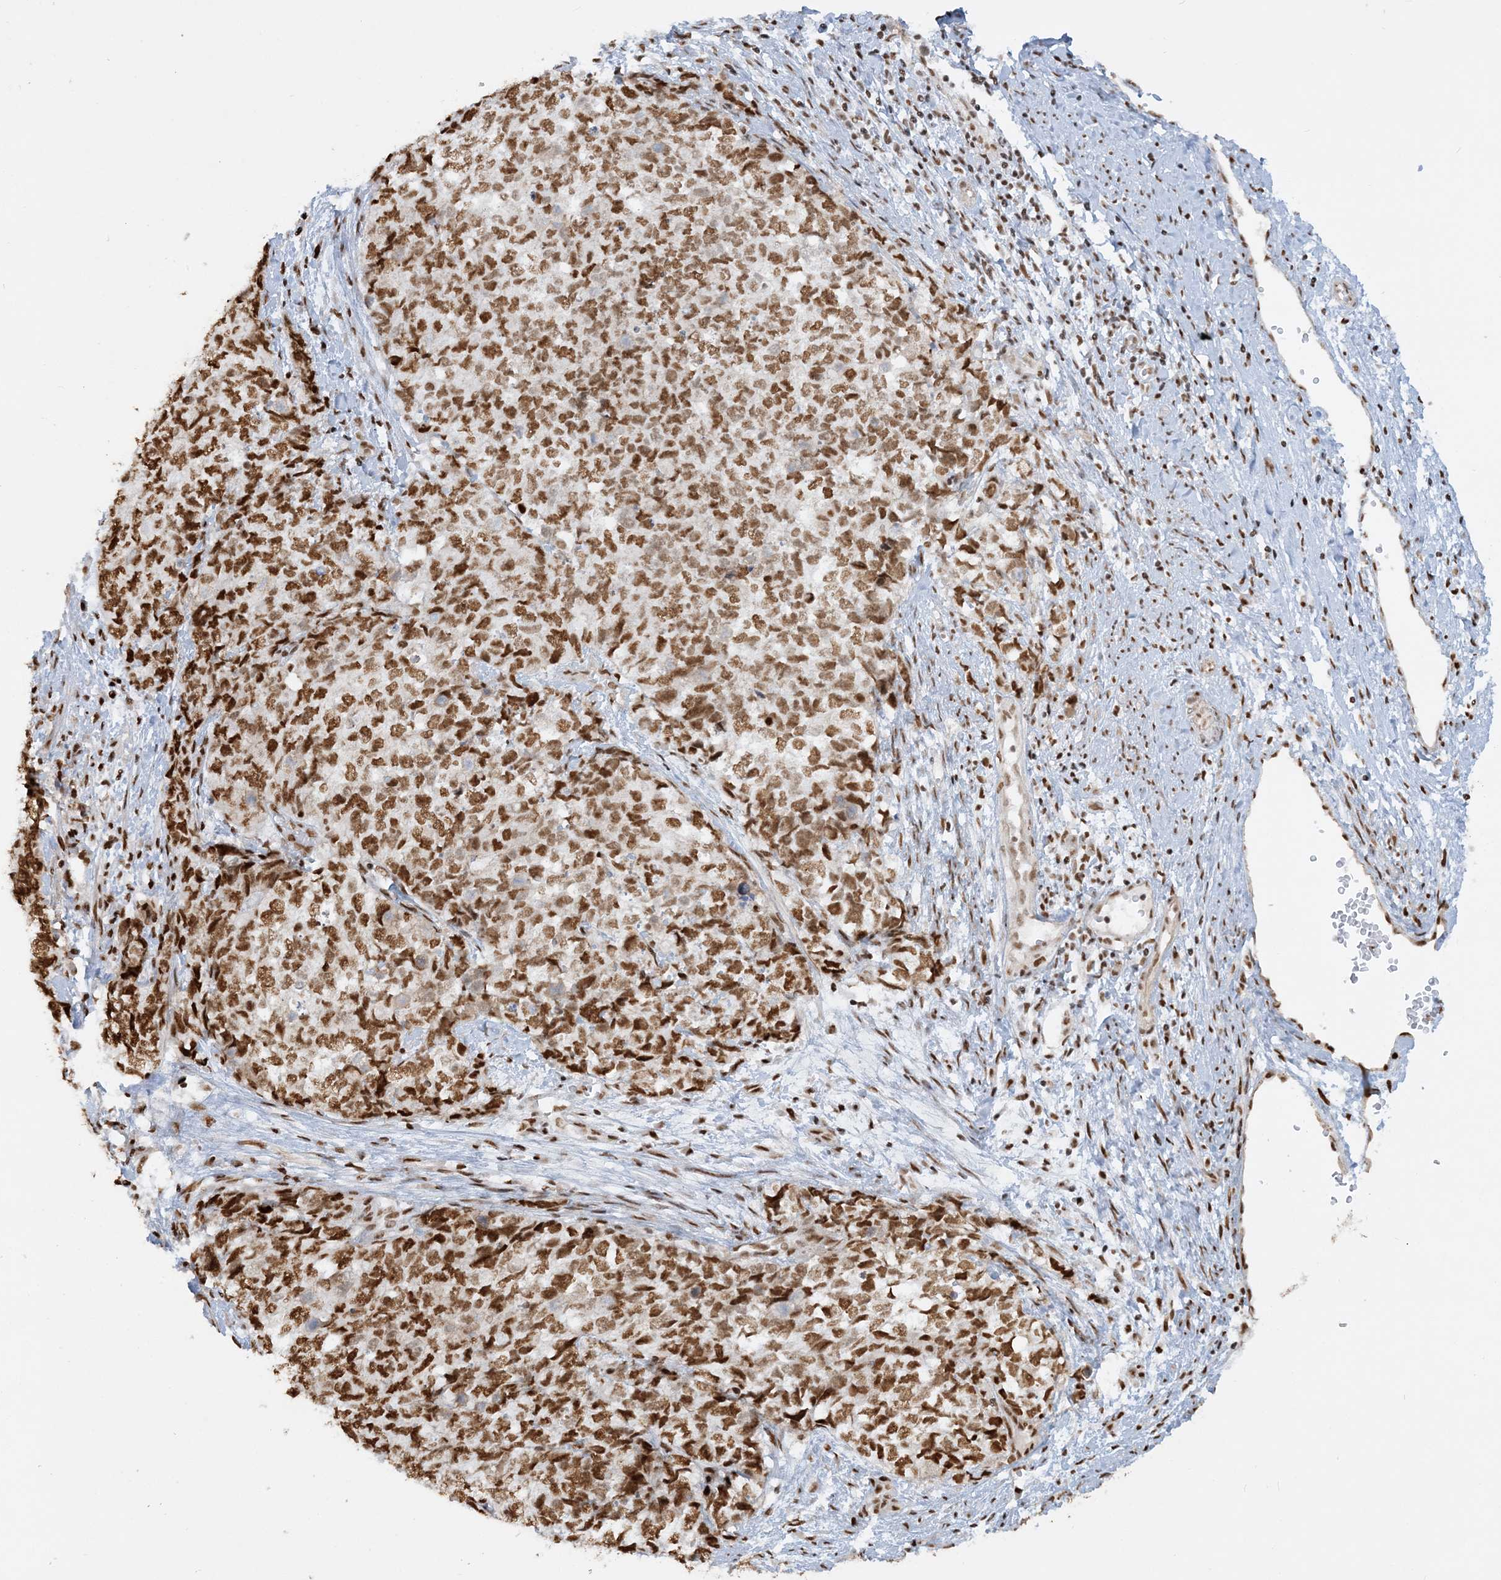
{"staining": {"intensity": "strong", "quantity": ">75%", "location": "nuclear"}, "tissue": "cervical cancer", "cell_type": "Tumor cells", "image_type": "cancer", "snomed": [{"axis": "morphology", "description": "Squamous cell carcinoma, NOS"}, {"axis": "topography", "description": "Cervix"}], "caption": "Immunohistochemical staining of cervical cancer (squamous cell carcinoma) reveals high levels of strong nuclear expression in about >75% of tumor cells.", "gene": "DELE1", "patient": {"sex": "female", "age": 63}}